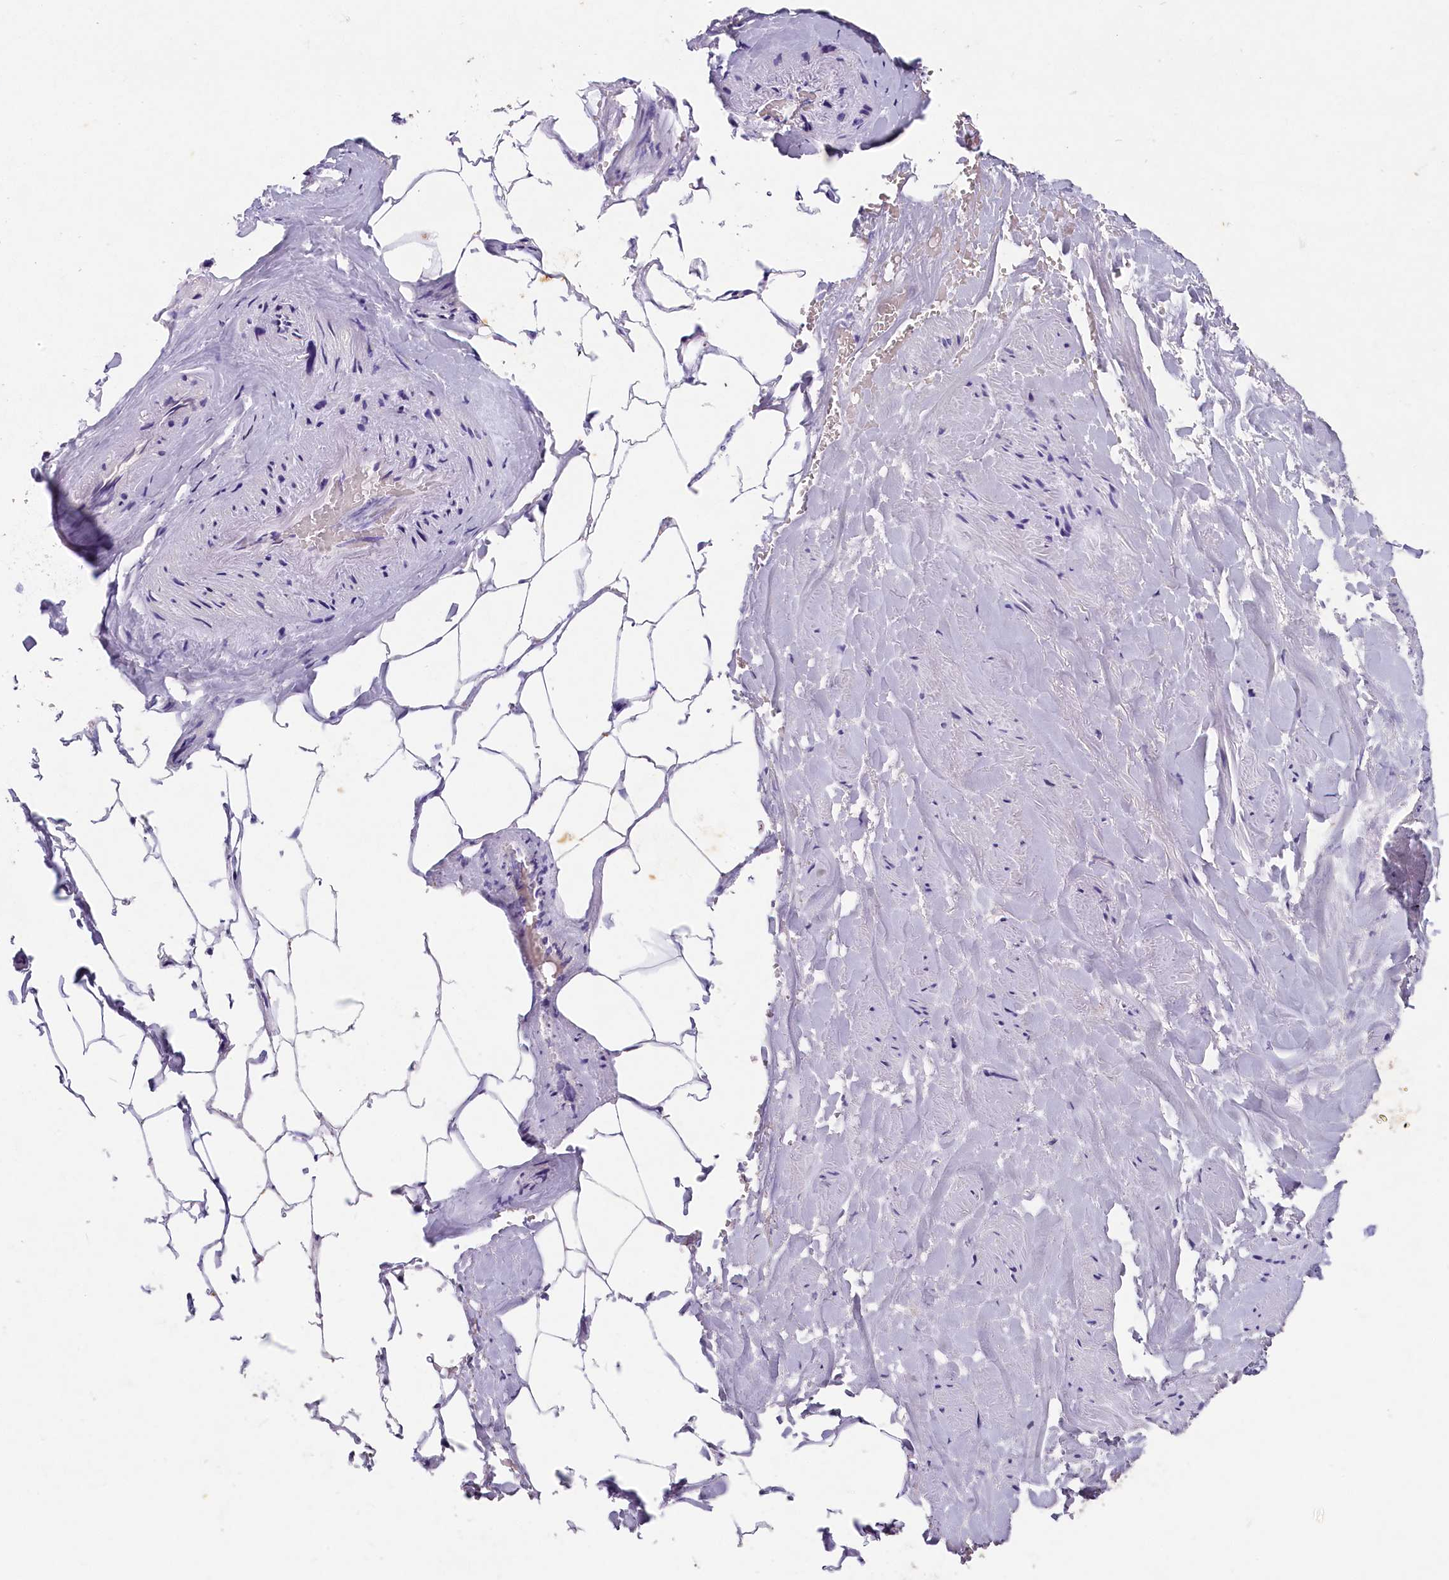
{"staining": {"intensity": "negative", "quantity": "none", "location": "none"}, "tissue": "adipose tissue", "cell_type": "Adipocytes", "image_type": "normal", "snomed": [{"axis": "morphology", "description": "Normal tissue, NOS"}, {"axis": "morphology", "description": "Adenocarcinoma, Low grade"}, {"axis": "topography", "description": "Prostate"}, {"axis": "topography", "description": "Peripheral nerve tissue"}], "caption": "IHC photomicrograph of benign human adipose tissue stained for a protein (brown), which reveals no staining in adipocytes. (Immunohistochemistry, brightfield microscopy, high magnification).", "gene": "ST7L", "patient": {"sex": "male", "age": 63}}